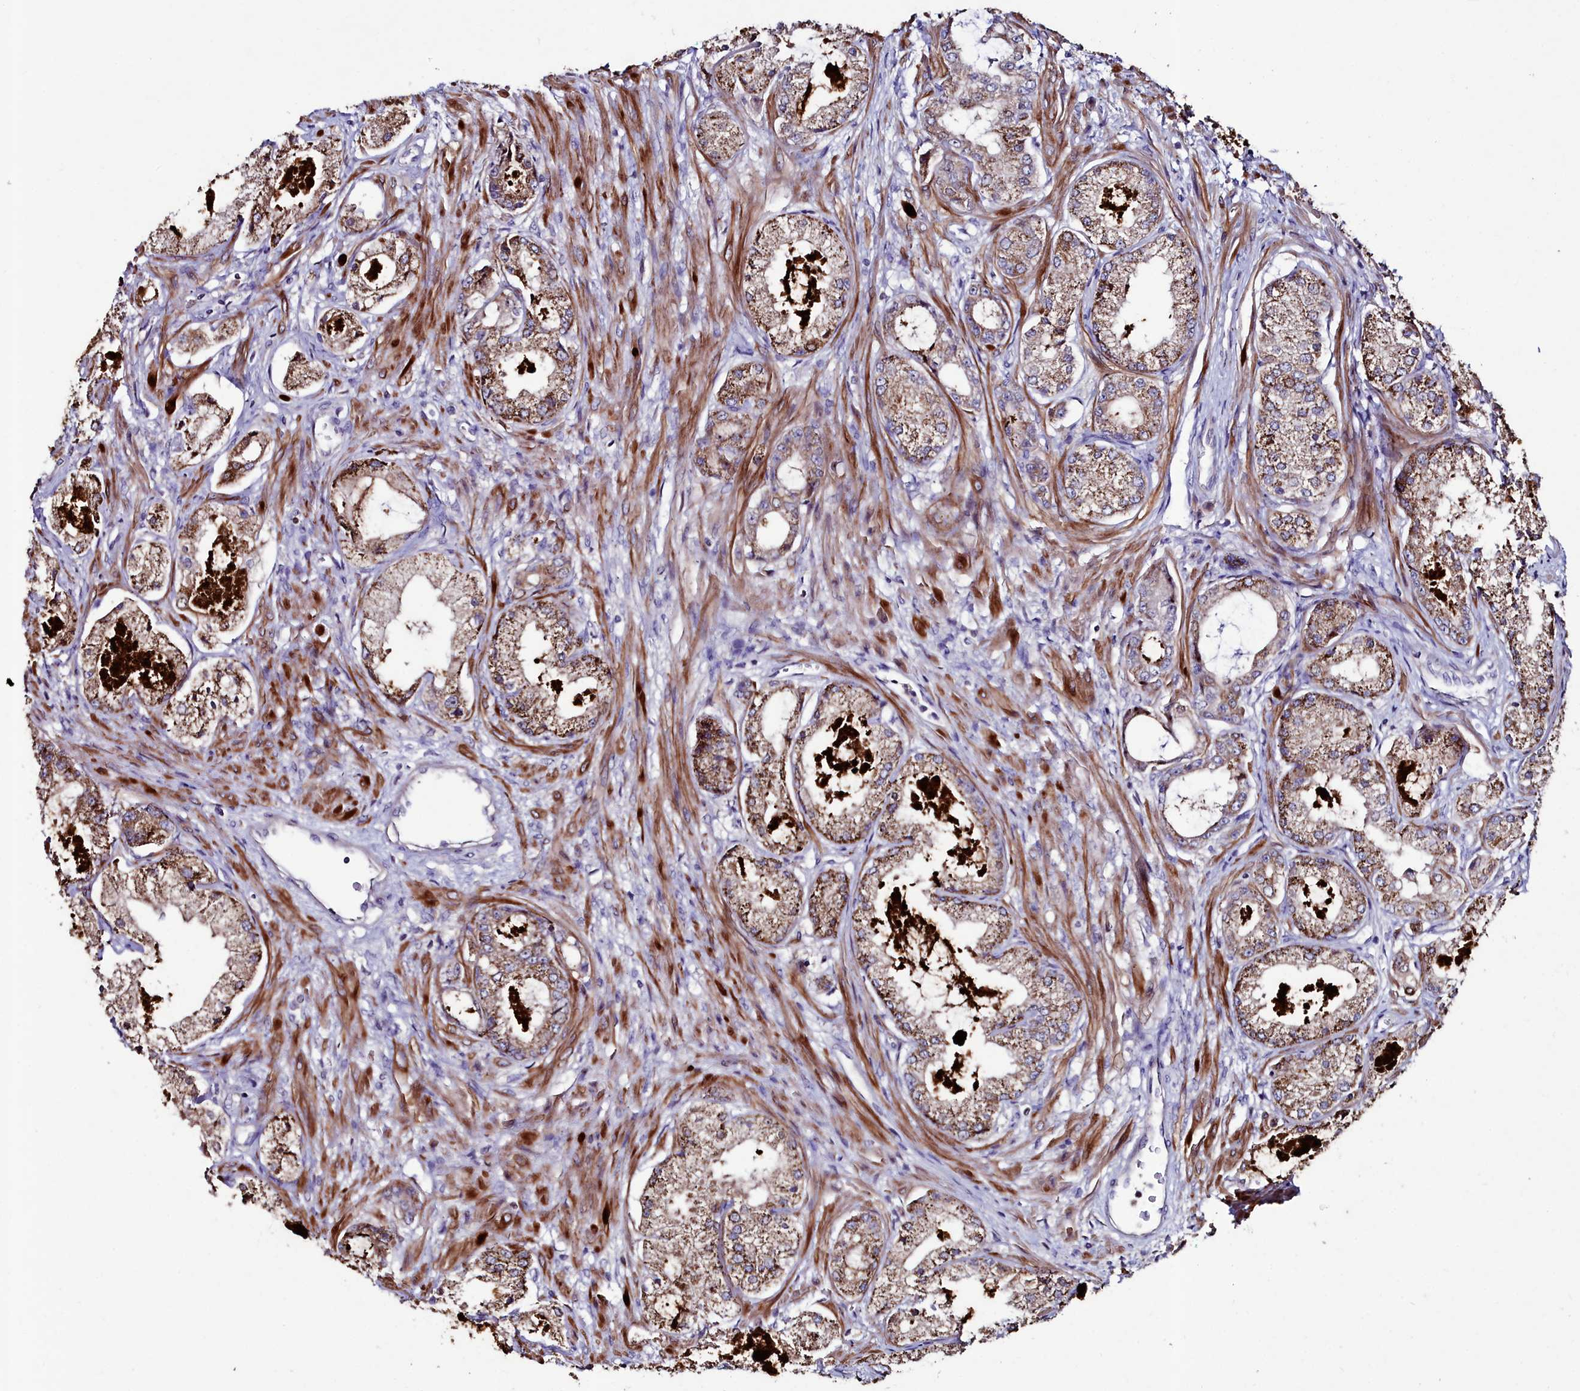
{"staining": {"intensity": "moderate", "quantity": ">75%", "location": "cytoplasmic/membranous"}, "tissue": "prostate cancer", "cell_type": "Tumor cells", "image_type": "cancer", "snomed": [{"axis": "morphology", "description": "Adenocarcinoma, Low grade"}, {"axis": "topography", "description": "Prostate"}], "caption": "There is medium levels of moderate cytoplasmic/membranous expression in tumor cells of low-grade adenocarcinoma (prostate), as demonstrated by immunohistochemical staining (brown color).", "gene": "AMBRA1", "patient": {"sex": "male", "age": 68}}